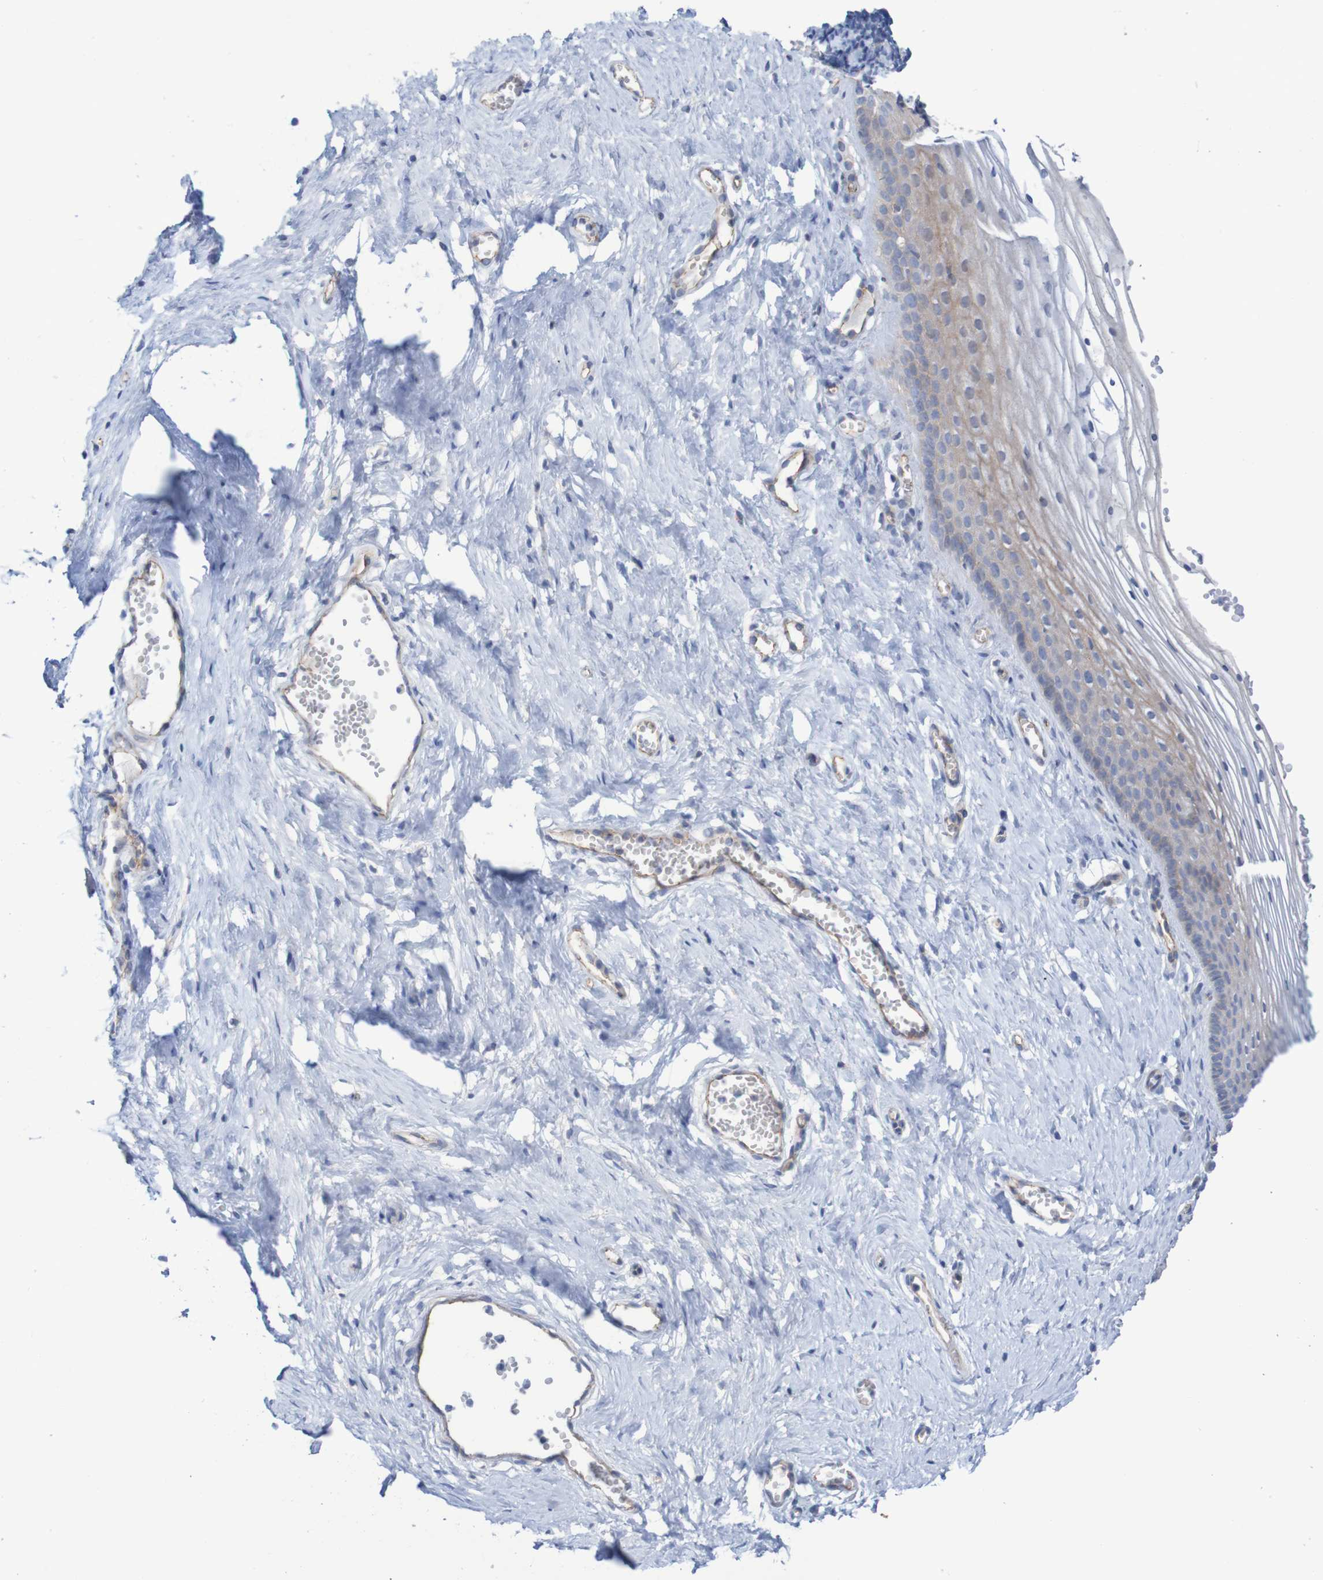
{"staining": {"intensity": "weak", "quantity": "25%-75%", "location": "cytoplasmic/membranous"}, "tissue": "vagina", "cell_type": "Squamous epithelial cells", "image_type": "normal", "snomed": [{"axis": "morphology", "description": "Normal tissue, NOS"}, {"axis": "topography", "description": "Vagina"}], "caption": "DAB immunohistochemical staining of benign human vagina demonstrates weak cytoplasmic/membranous protein positivity in about 25%-75% of squamous epithelial cells. Using DAB (3,3'-diaminobenzidine) (brown) and hematoxylin (blue) stains, captured at high magnification using brightfield microscopy.", "gene": "NECTIN2", "patient": {"sex": "female", "age": 32}}